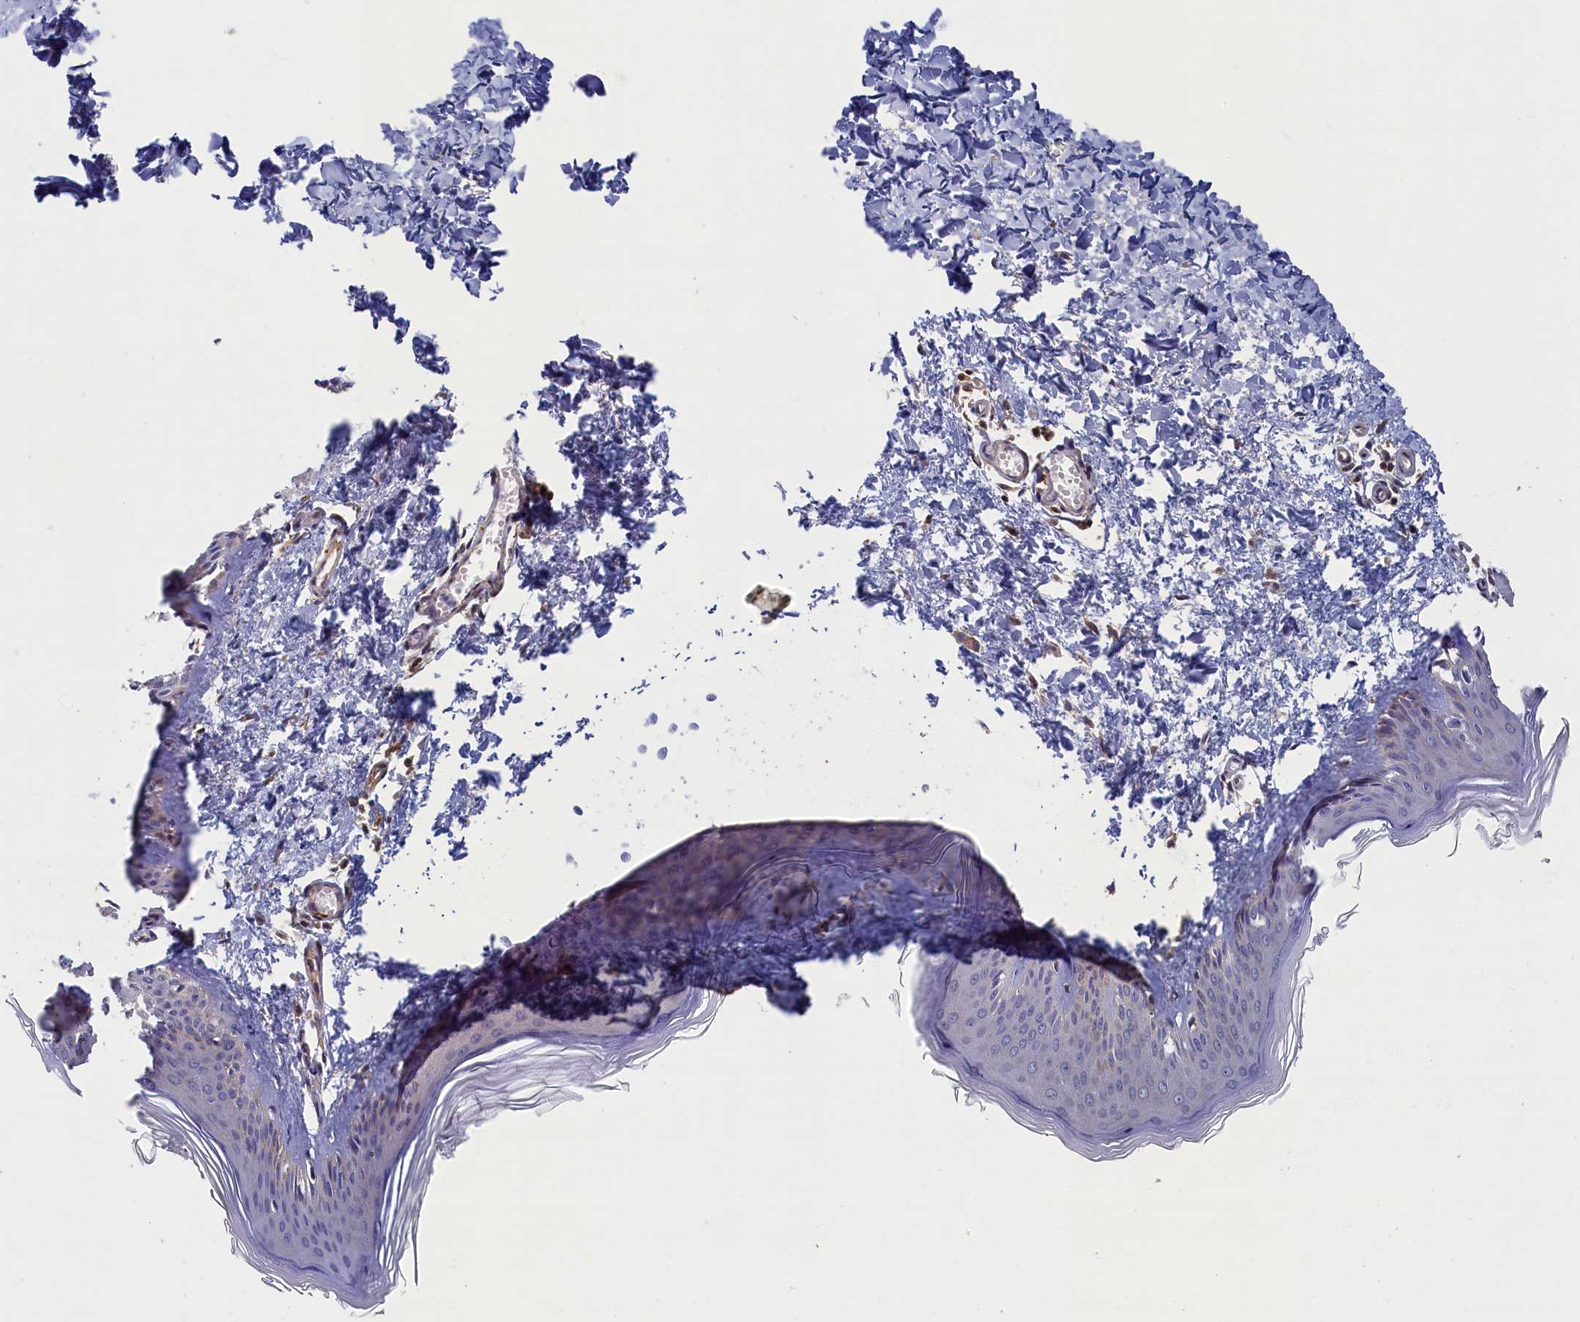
{"staining": {"intensity": "weak", "quantity": "25%-75%", "location": "cytoplasmic/membranous"}, "tissue": "skin", "cell_type": "Fibroblasts", "image_type": "normal", "snomed": [{"axis": "morphology", "description": "Normal tissue, NOS"}, {"axis": "topography", "description": "Skin"}], "caption": "Normal skin exhibits weak cytoplasmic/membranous positivity in about 25%-75% of fibroblasts.", "gene": "TBCB", "patient": {"sex": "female", "age": 27}}